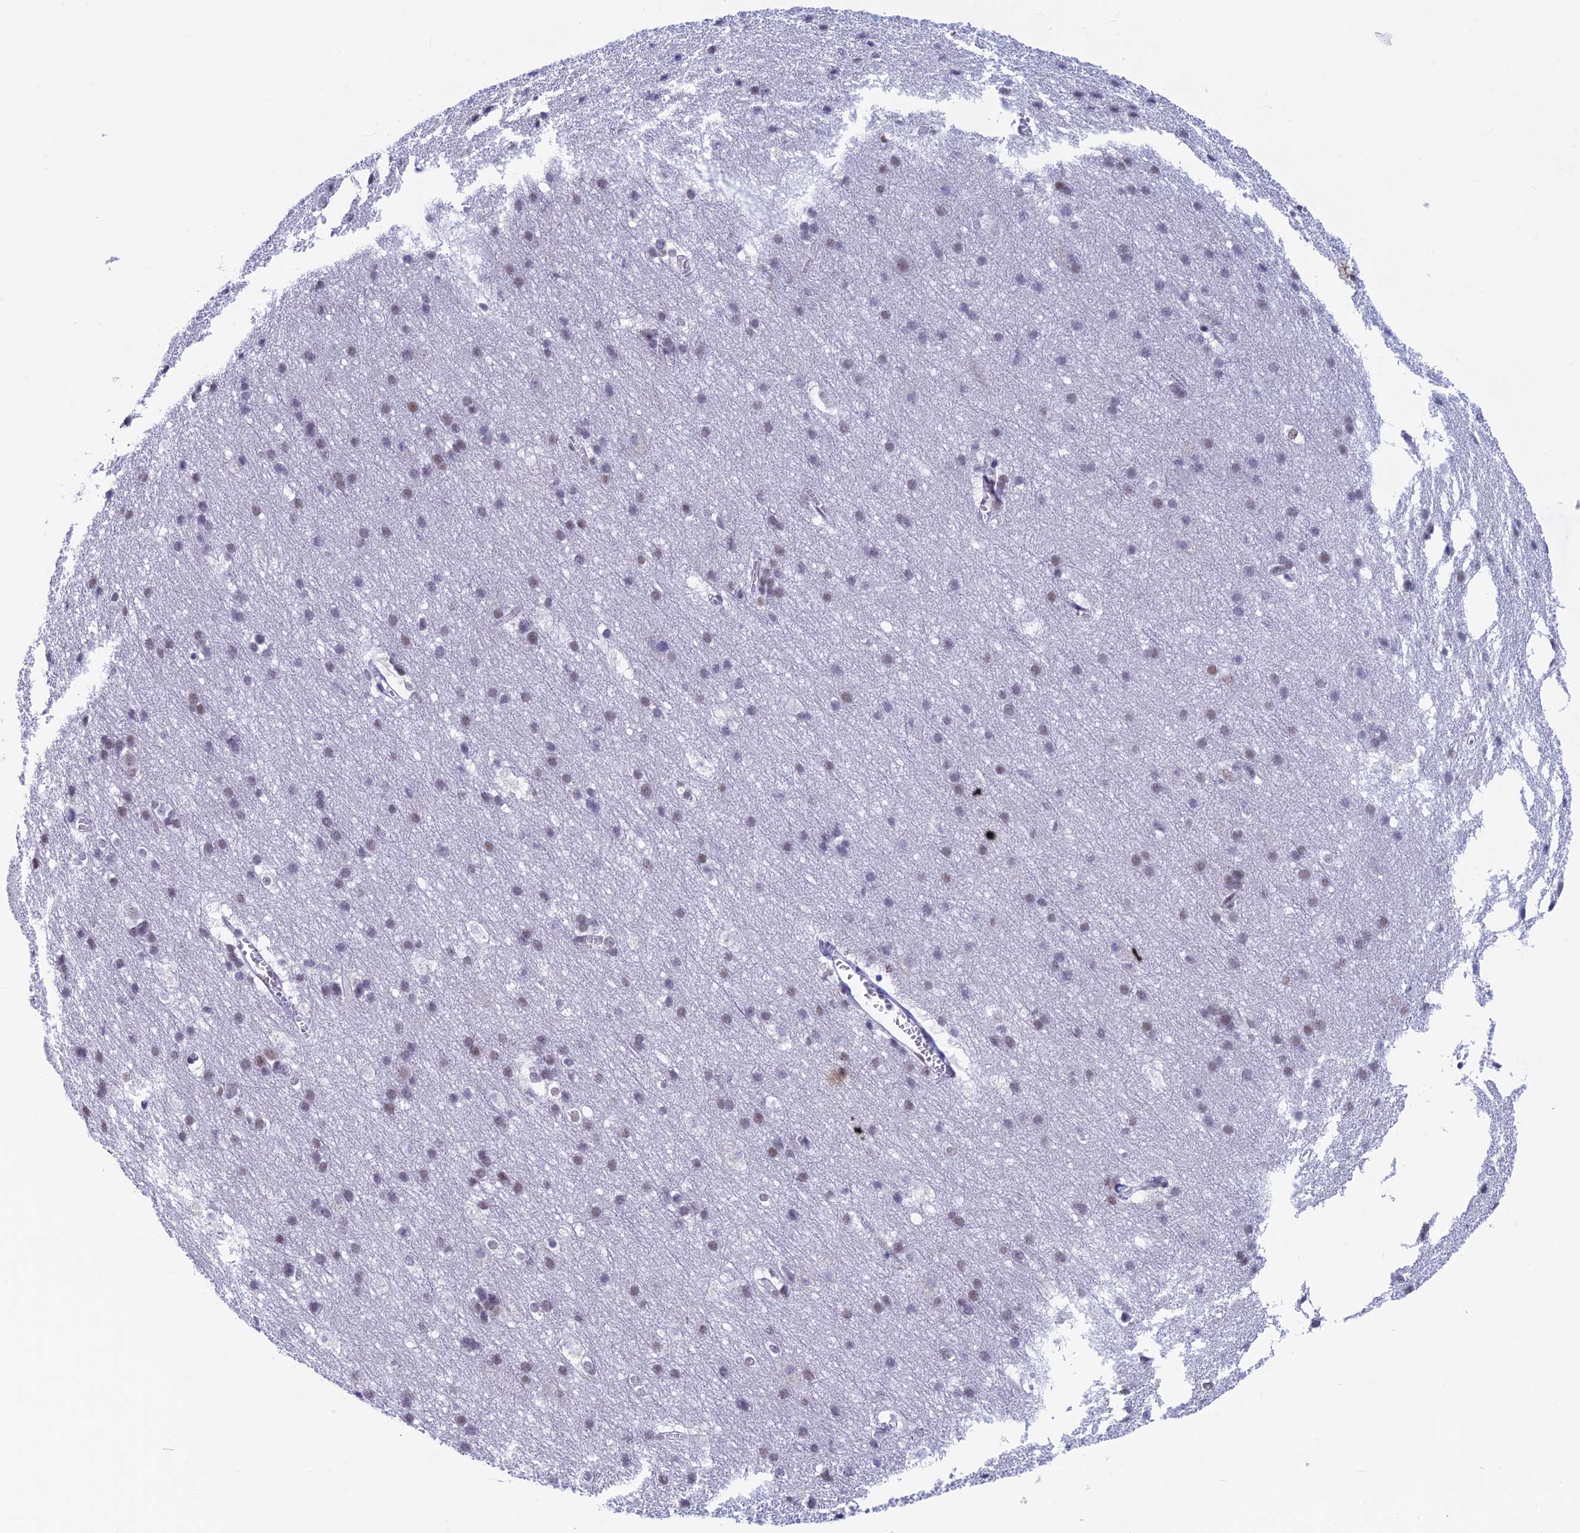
{"staining": {"intensity": "weak", "quantity": ">75%", "location": "nuclear"}, "tissue": "cerebral cortex", "cell_type": "Endothelial cells", "image_type": "normal", "snomed": [{"axis": "morphology", "description": "Normal tissue, NOS"}, {"axis": "topography", "description": "Cerebral cortex"}], "caption": "An immunohistochemistry micrograph of unremarkable tissue is shown. Protein staining in brown labels weak nuclear positivity in cerebral cortex within endothelial cells. (DAB (3,3'-diaminobenzidine) = brown stain, brightfield microscopy at high magnification).", "gene": "ASH2L", "patient": {"sex": "male", "age": 54}}